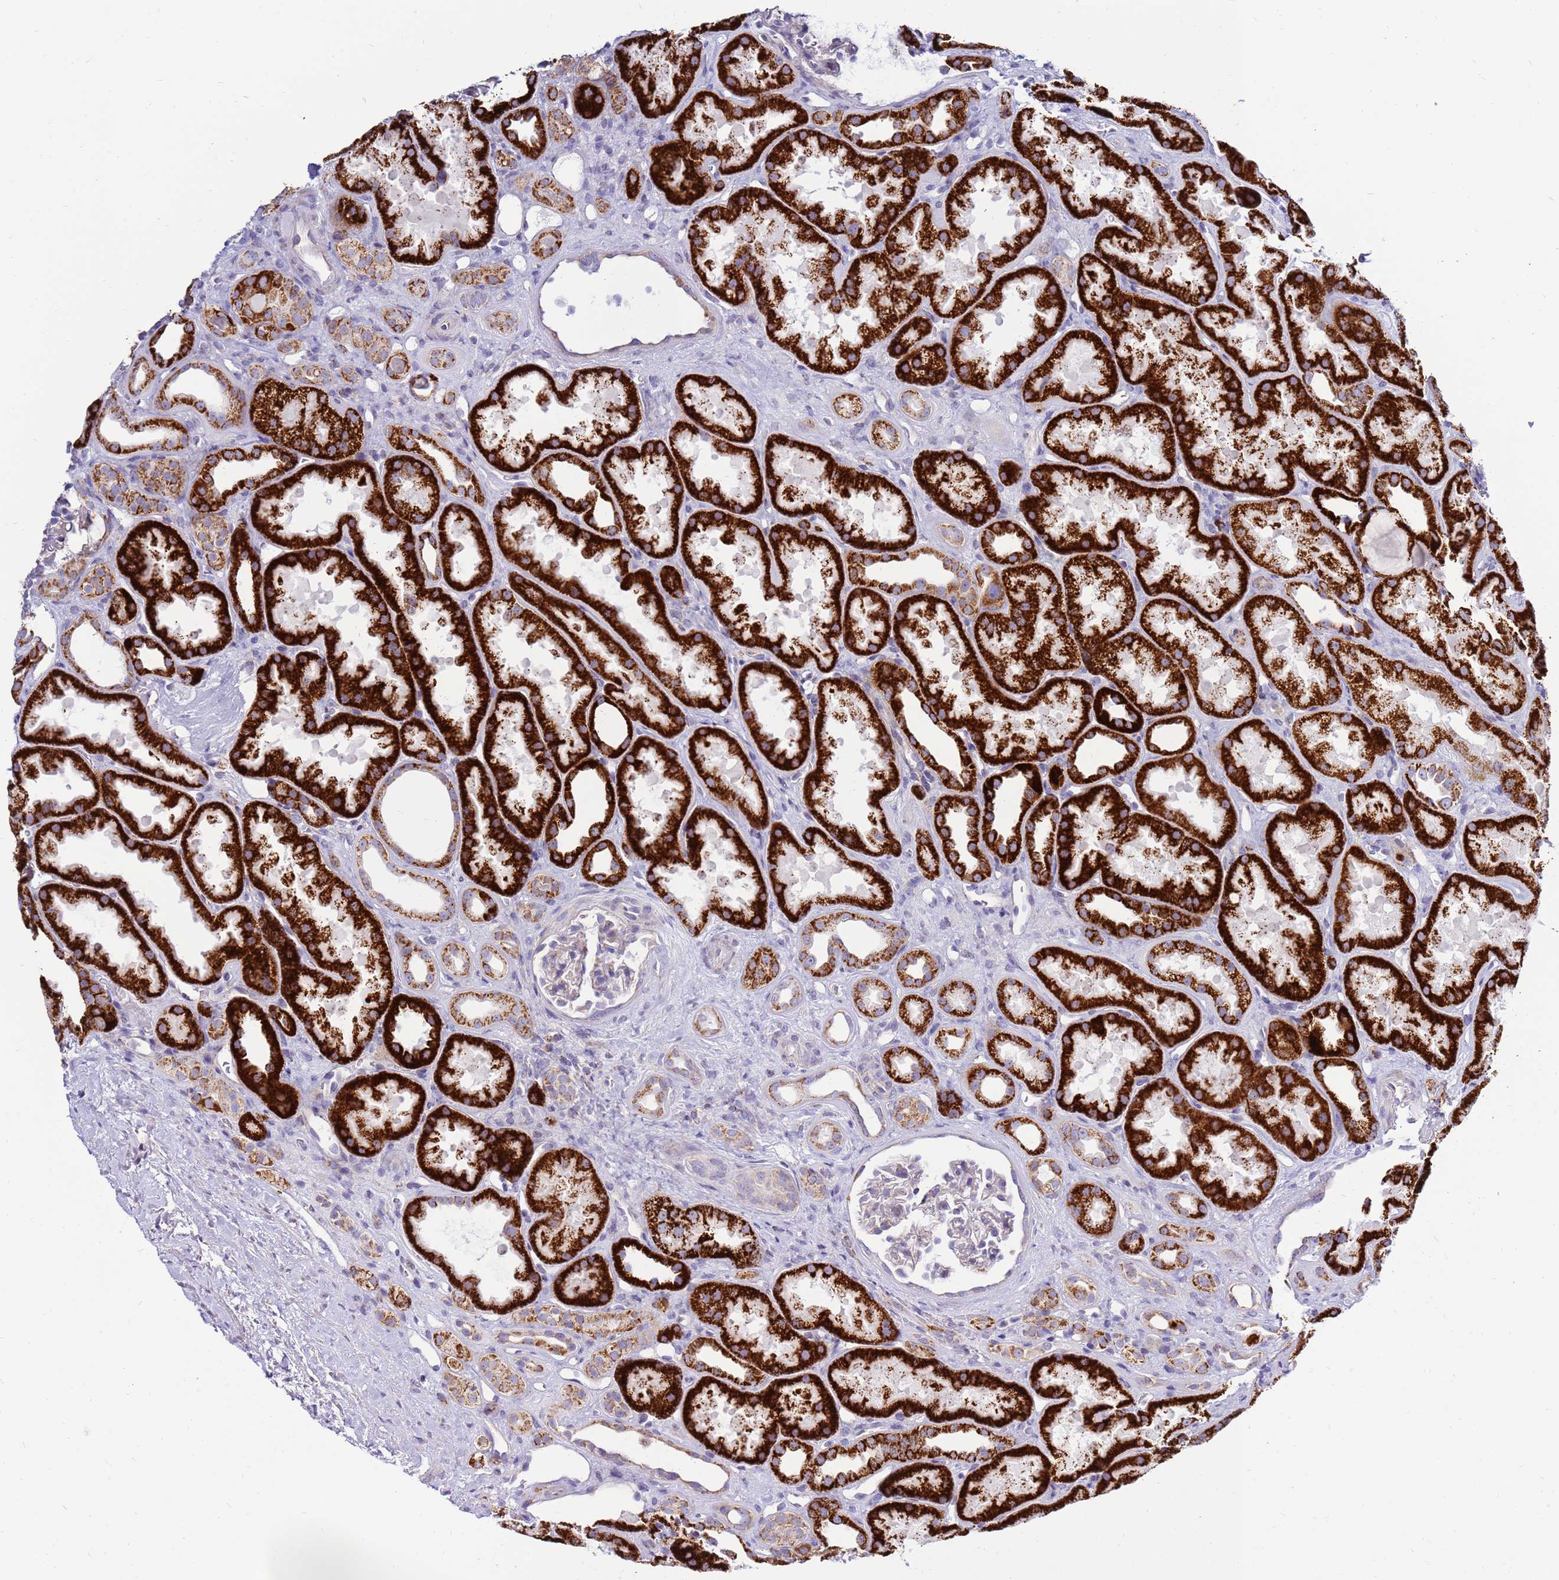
{"staining": {"intensity": "weak", "quantity": "<25%", "location": "cytoplasmic/membranous"}, "tissue": "kidney", "cell_type": "Cells in glomeruli", "image_type": "normal", "snomed": [{"axis": "morphology", "description": "Normal tissue, NOS"}, {"axis": "topography", "description": "Kidney"}], "caption": "Kidney was stained to show a protein in brown. There is no significant positivity in cells in glomeruli. (Immunohistochemistry (ihc), brightfield microscopy, high magnification).", "gene": "IGF1R", "patient": {"sex": "male", "age": 61}}